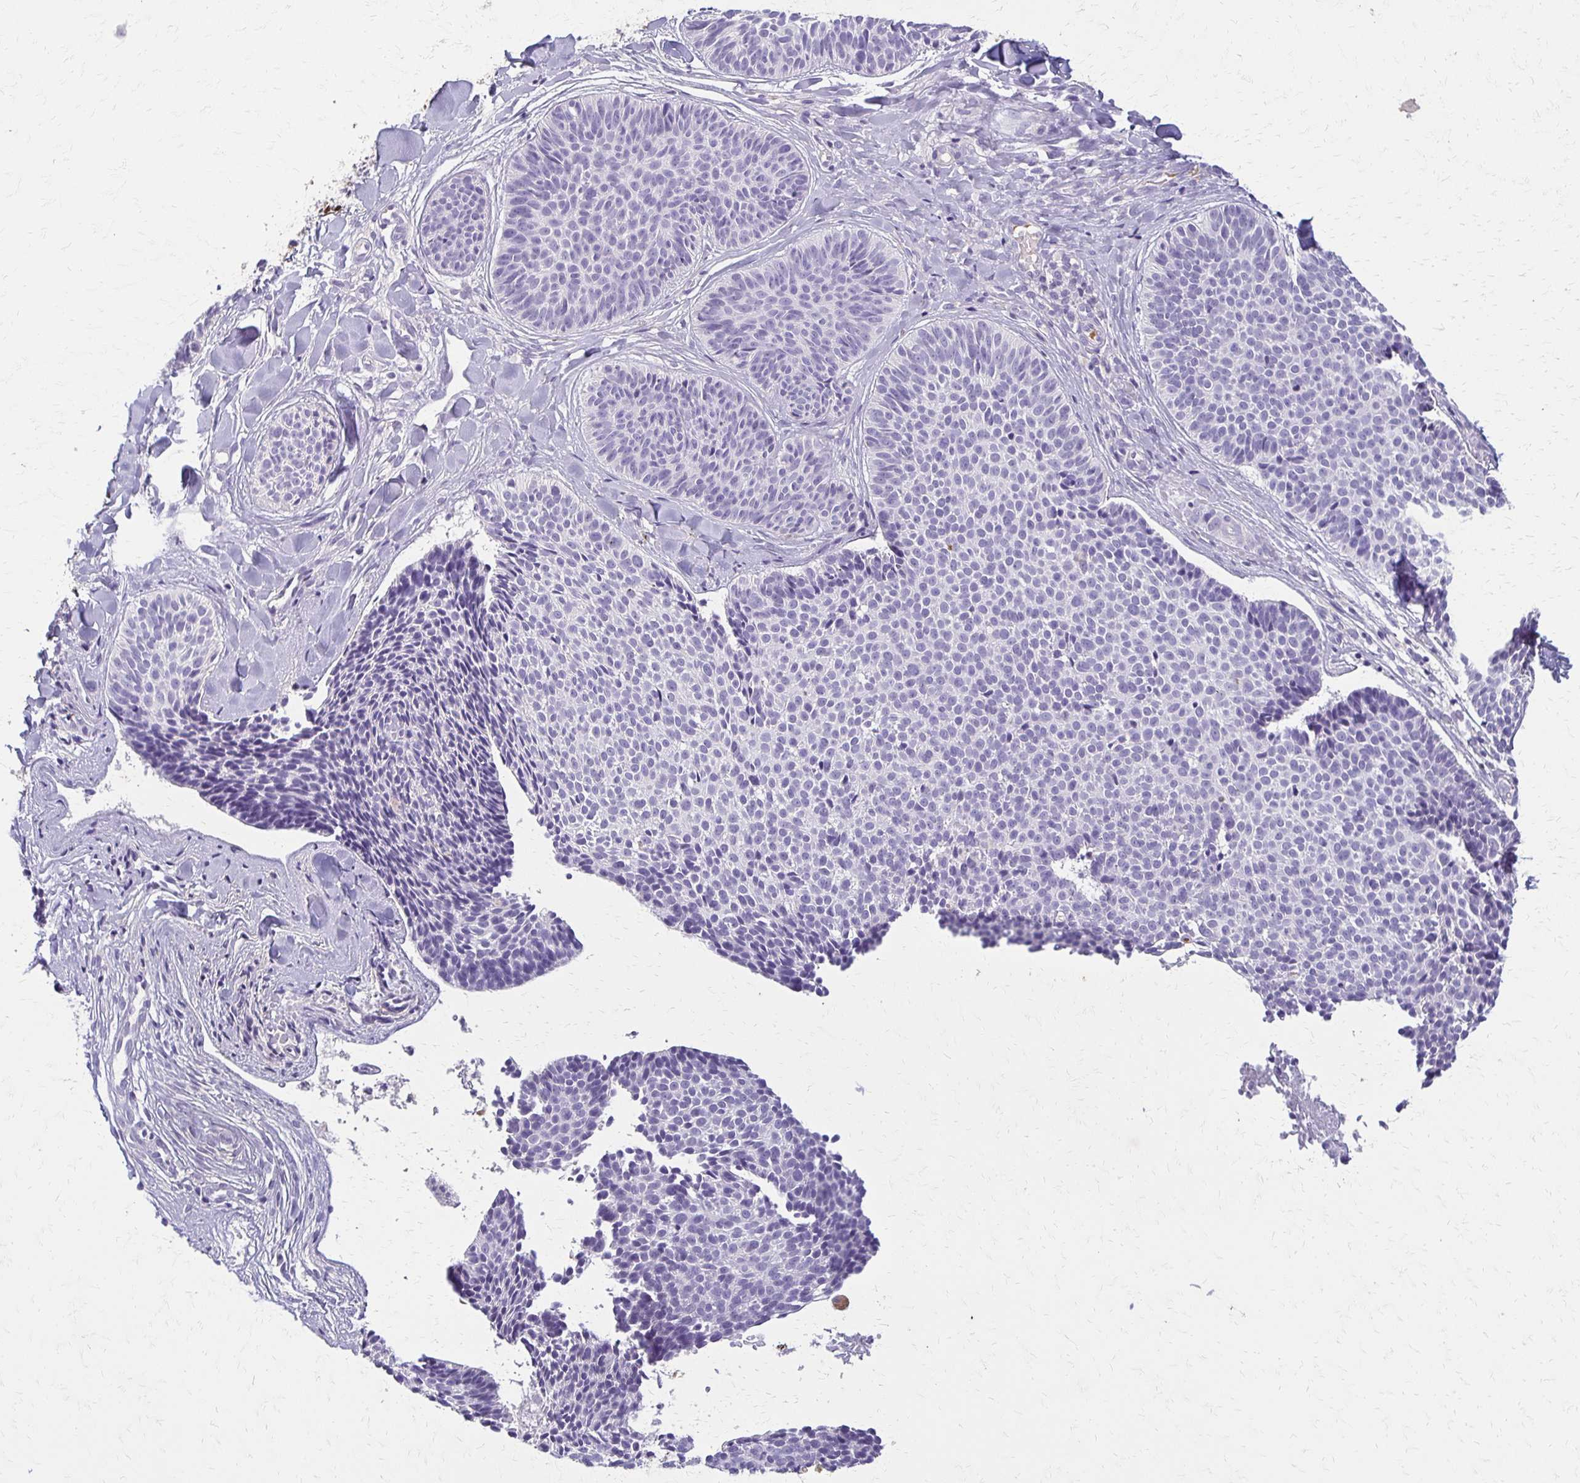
{"staining": {"intensity": "negative", "quantity": "none", "location": "none"}, "tissue": "skin cancer", "cell_type": "Tumor cells", "image_type": "cancer", "snomed": [{"axis": "morphology", "description": "Basal cell carcinoma"}, {"axis": "topography", "description": "Skin"}], "caption": "This is an immunohistochemistry (IHC) histopathology image of human skin cancer. There is no expression in tumor cells.", "gene": "BBS12", "patient": {"sex": "male", "age": 82}}